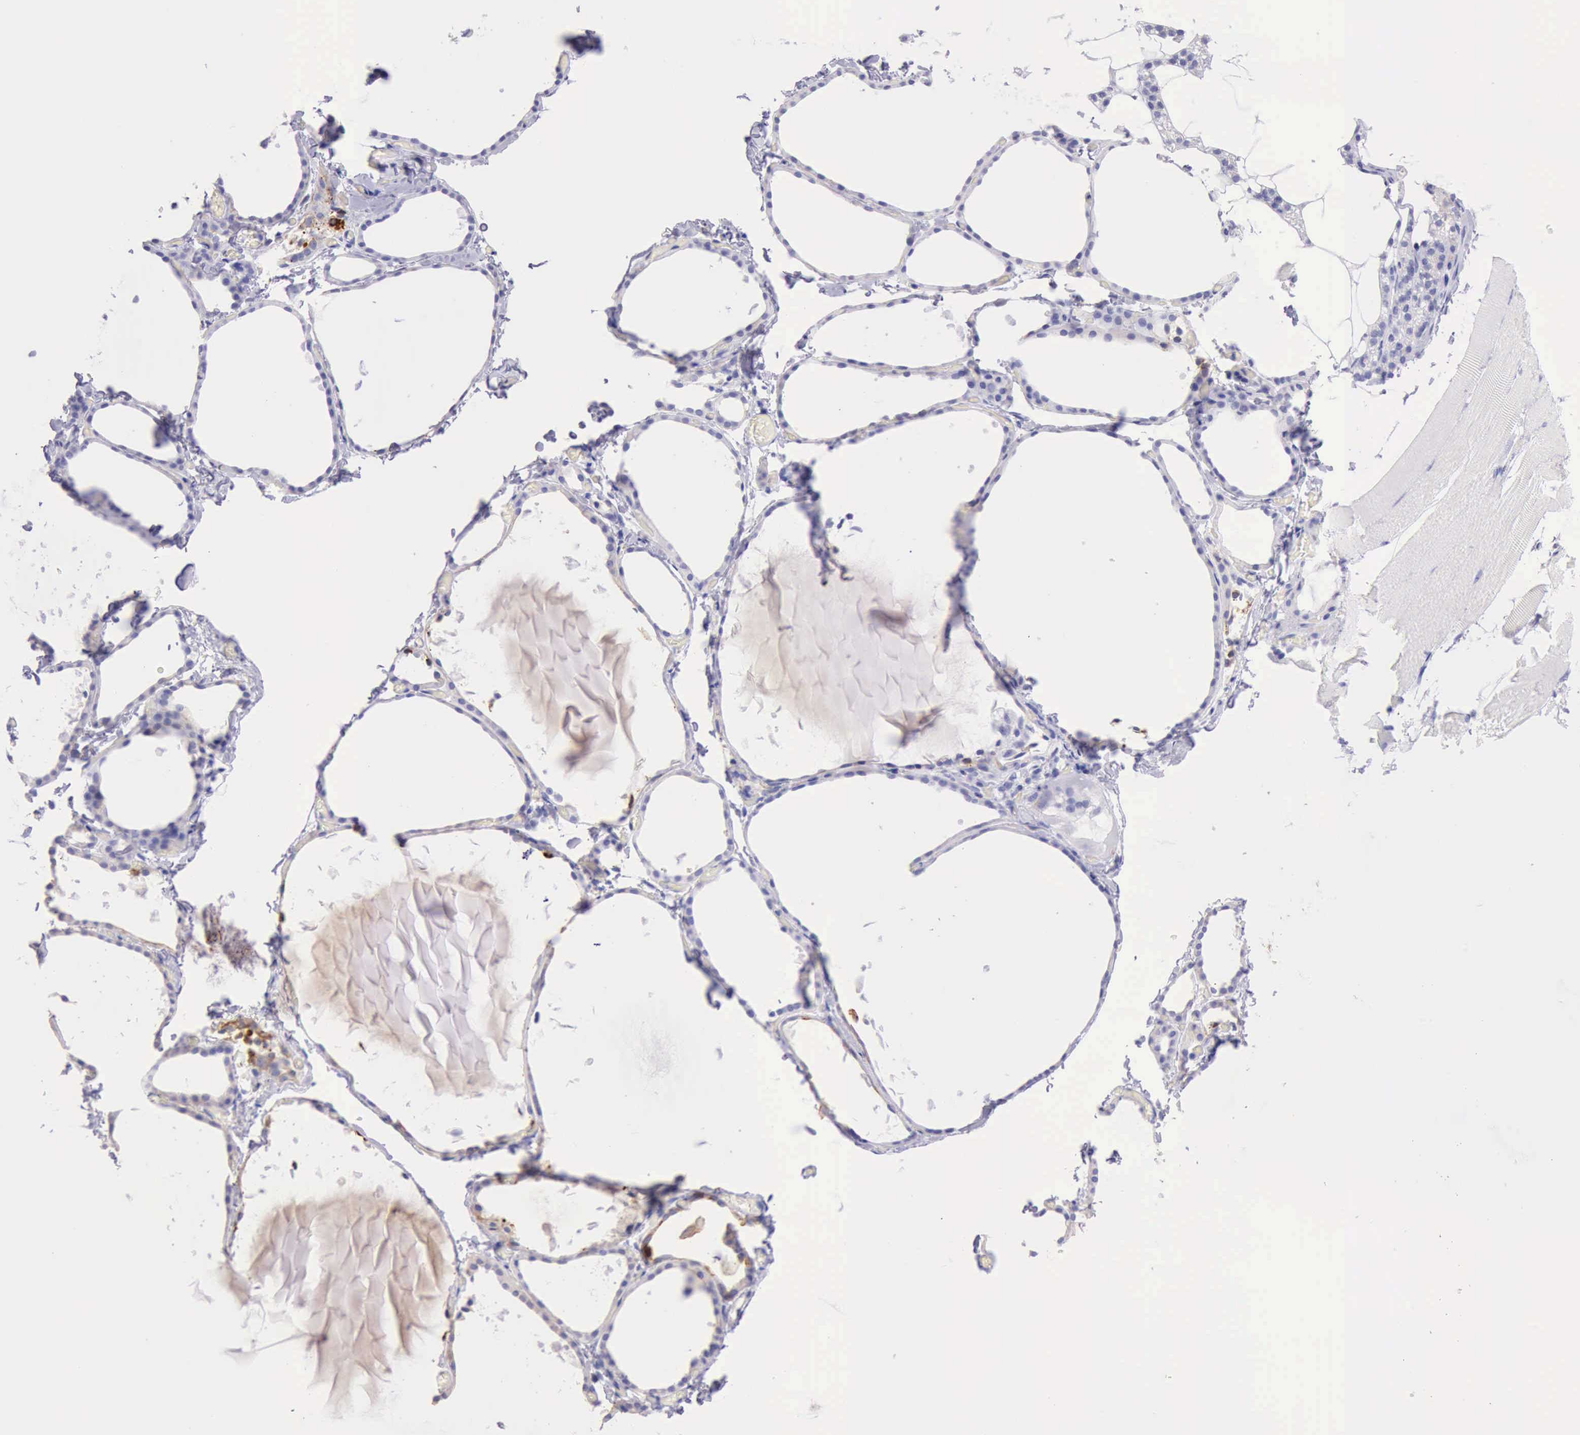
{"staining": {"intensity": "negative", "quantity": "none", "location": "none"}, "tissue": "thyroid gland", "cell_type": "Glandular cells", "image_type": "normal", "snomed": [{"axis": "morphology", "description": "Normal tissue, NOS"}, {"axis": "topography", "description": "Thyroid gland"}], "caption": "This is a histopathology image of immunohistochemistry staining of benign thyroid gland, which shows no expression in glandular cells.", "gene": "KRT8", "patient": {"sex": "female", "age": 22}}